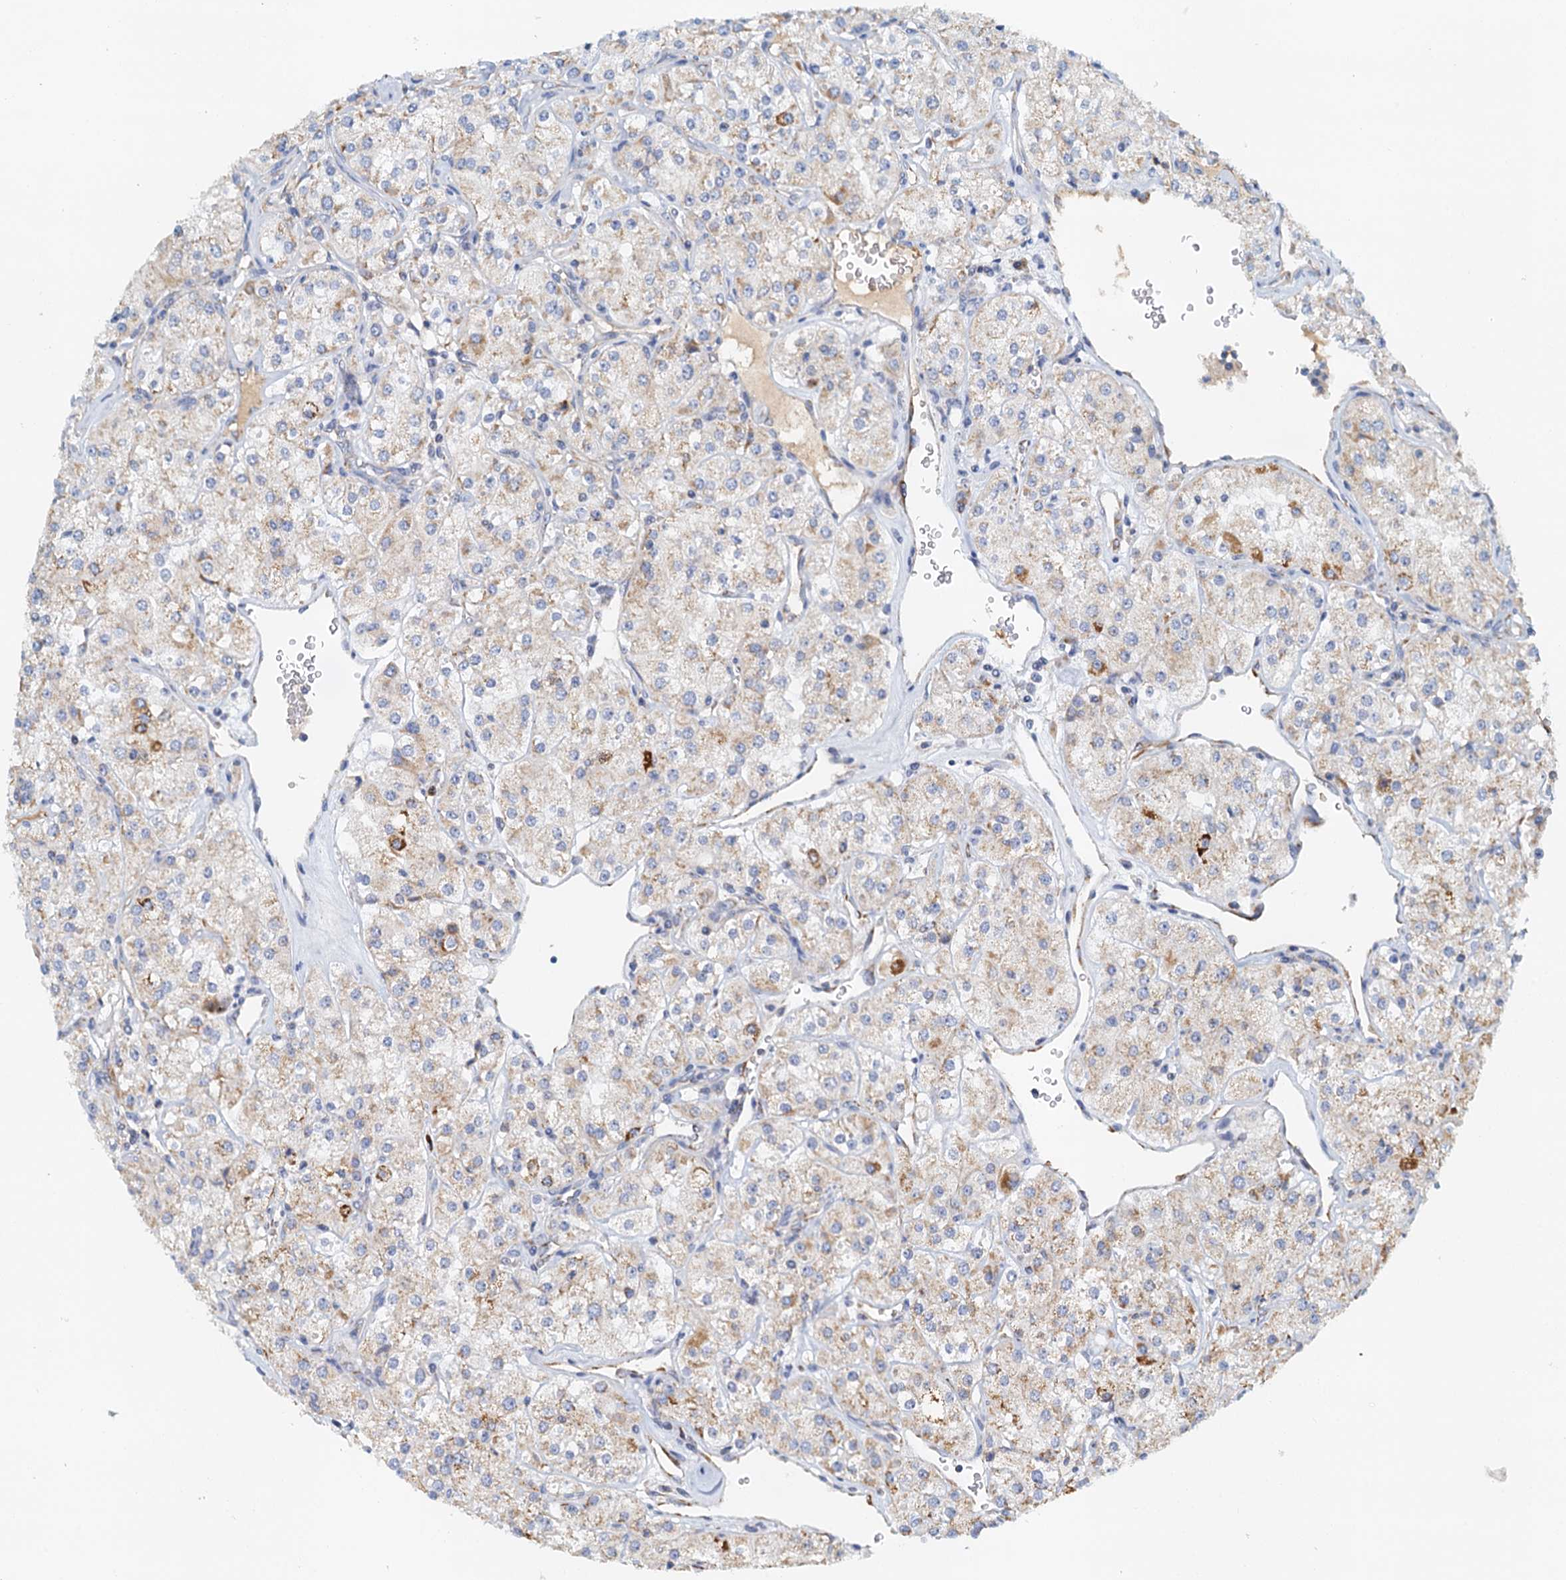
{"staining": {"intensity": "weak", "quantity": "25%-75%", "location": "cytoplasmic/membranous"}, "tissue": "renal cancer", "cell_type": "Tumor cells", "image_type": "cancer", "snomed": [{"axis": "morphology", "description": "Adenocarcinoma, NOS"}, {"axis": "topography", "description": "Kidney"}], "caption": "Protein staining by immunohistochemistry (IHC) displays weak cytoplasmic/membranous positivity in approximately 25%-75% of tumor cells in renal cancer (adenocarcinoma).", "gene": "POC1A", "patient": {"sex": "male", "age": 77}}